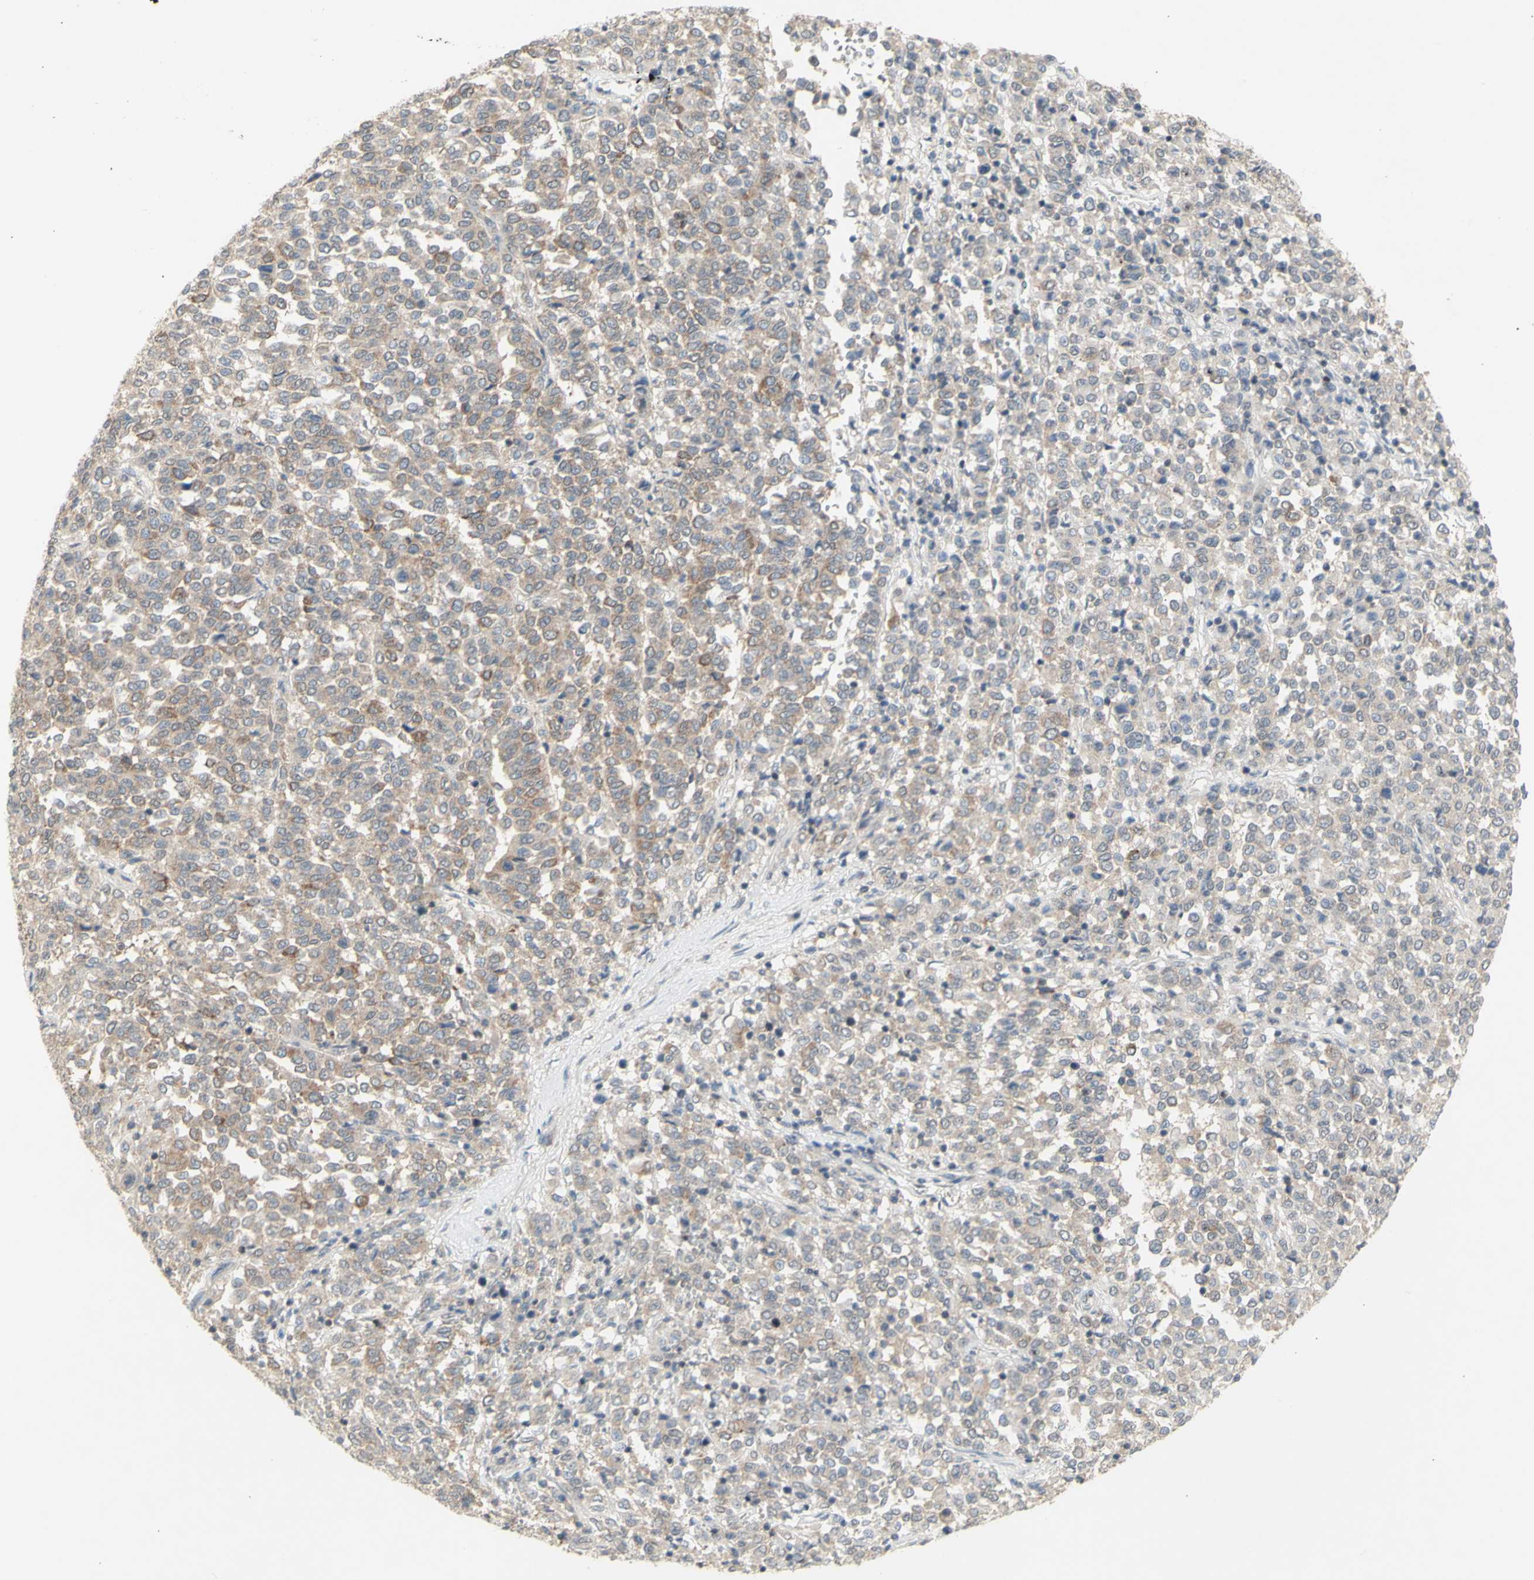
{"staining": {"intensity": "weak", "quantity": ">75%", "location": "cytoplasmic/membranous"}, "tissue": "melanoma", "cell_type": "Tumor cells", "image_type": "cancer", "snomed": [{"axis": "morphology", "description": "Malignant melanoma, Metastatic site"}, {"axis": "topography", "description": "Pancreas"}], "caption": "Protein expression analysis of malignant melanoma (metastatic site) shows weak cytoplasmic/membranous staining in approximately >75% of tumor cells.", "gene": "NLRP1", "patient": {"sex": "female", "age": 30}}